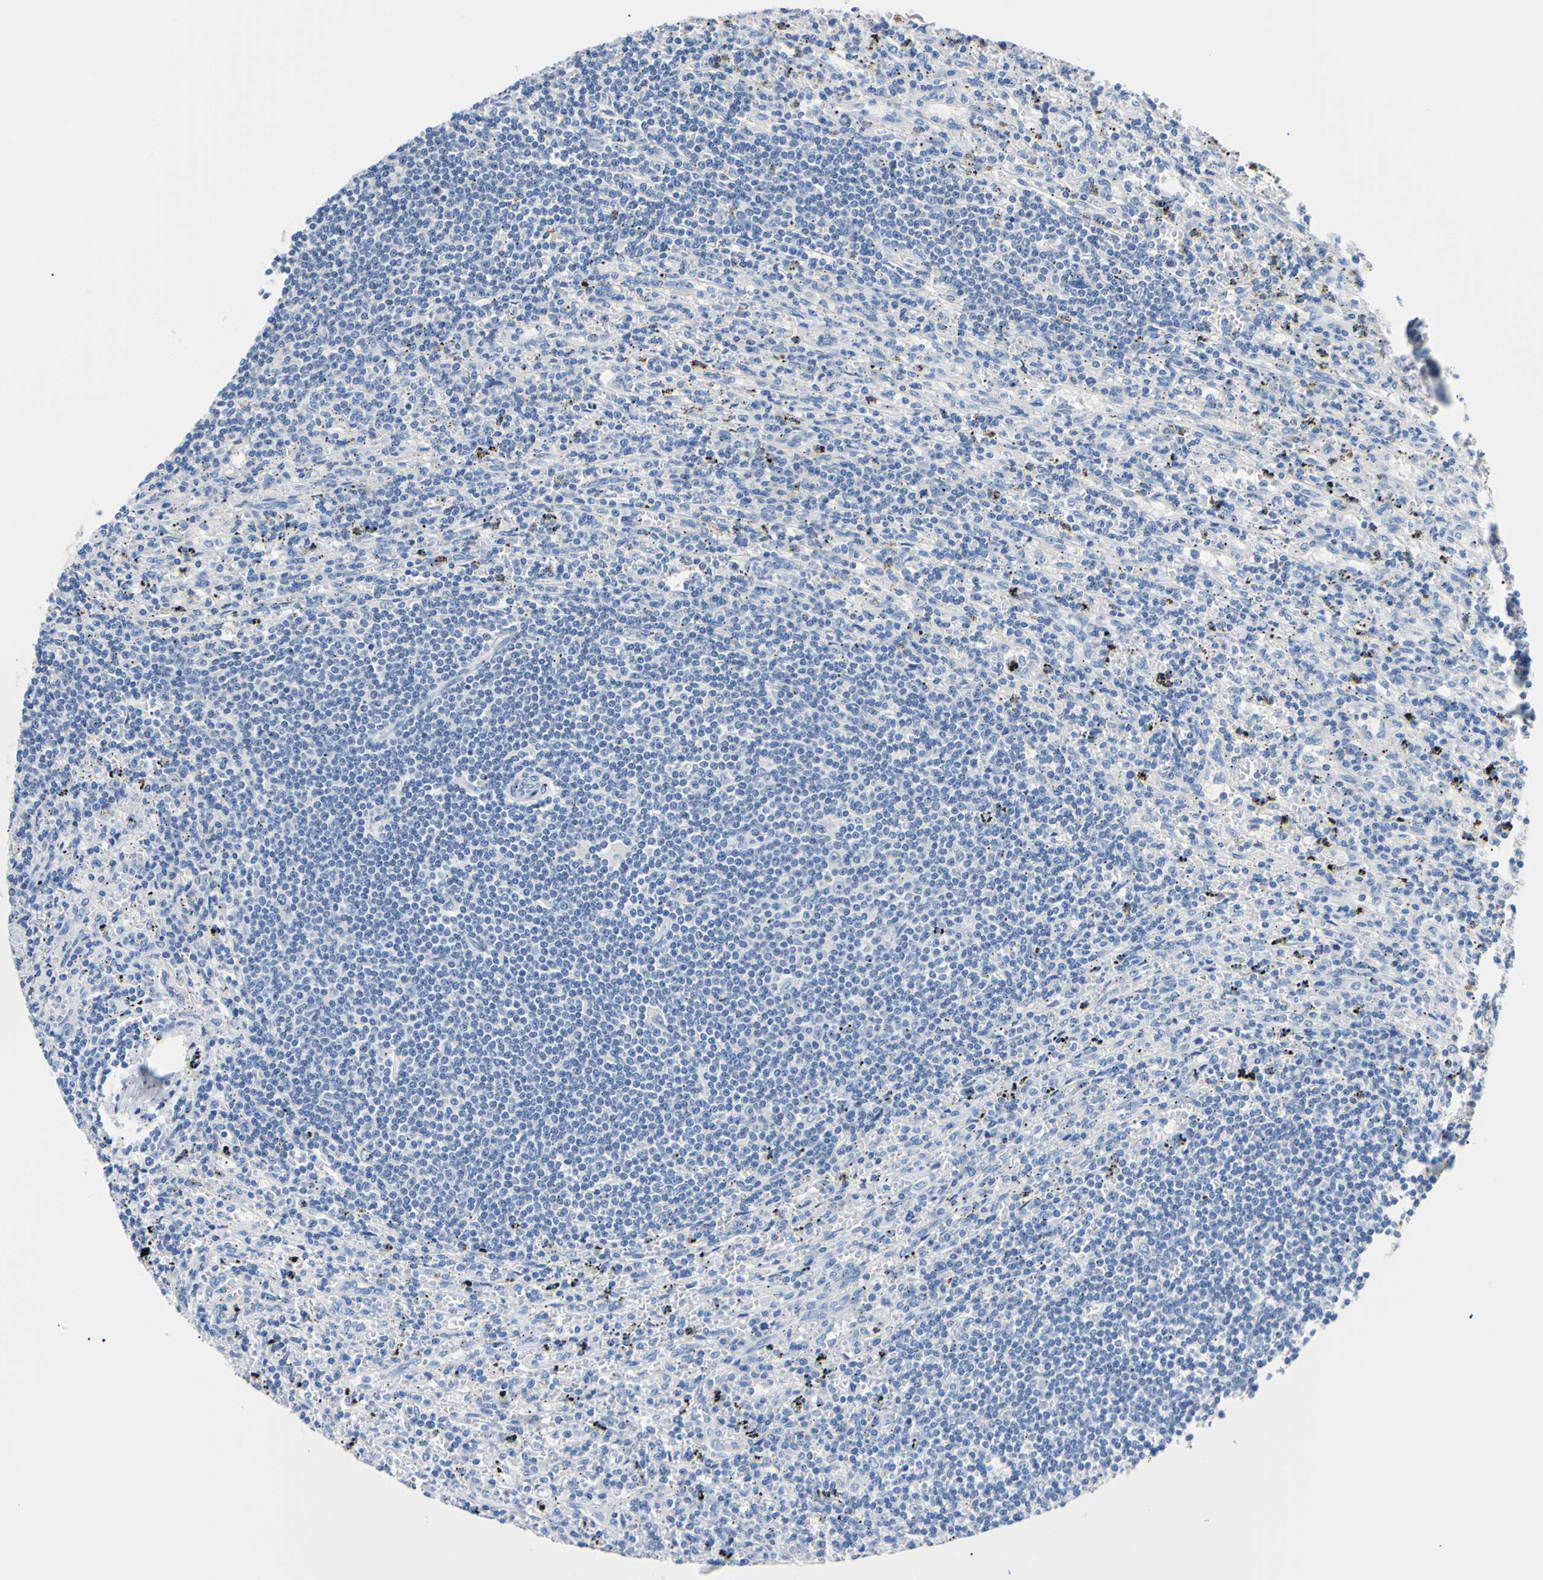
{"staining": {"intensity": "negative", "quantity": "none", "location": "none"}, "tissue": "lymphoma", "cell_type": "Tumor cells", "image_type": "cancer", "snomed": [{"axis": "morphology", "description": "Malignant lymphoma, non-Hodgkin's type, Low grade"}, {"axis": "topography", "description": "Spleen"}], "caption": "Histopathology image shows no significant protein positivity in tumor cells of lymphoma.", "gene": "RARS1", "patient": {"sex": "male", "age": 76}}